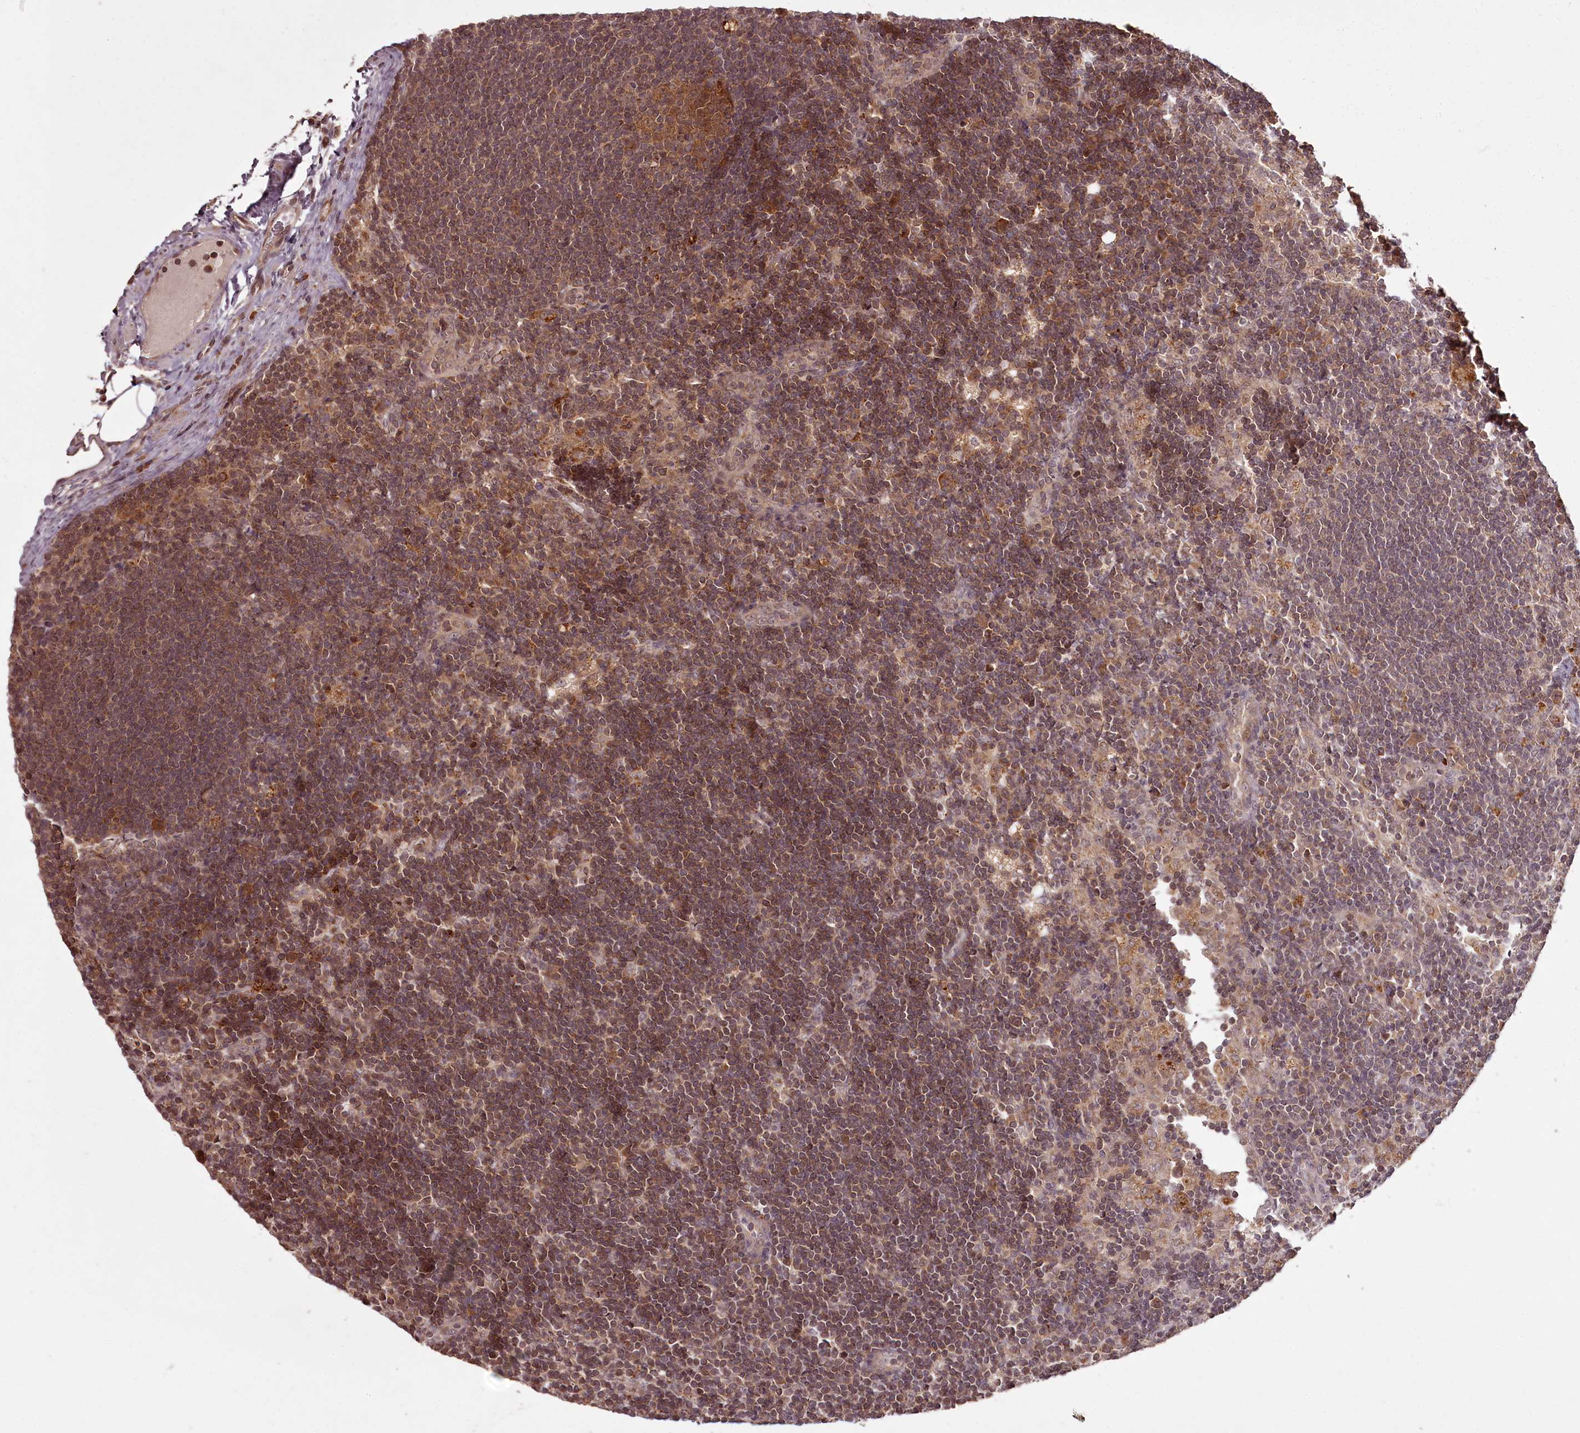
{"staining": {"intensity": "moderate", "quantity": ">75%", "location": "cytoplasmic/membranous"}, "tissue": "lymph node", "cell_type": "Germinal center cells", "image_type": "normal", "snomed": [{"axis": "morphology", "description": "Normal tissue, NOS"}, {"axis": "topography", "description": "Lymph node"}], "caption": "Germinal center cells show moderate cytoplasmic/membranous expression in approximately >75% of cells in benign lymph node. The staining is performed using DAB brown chromogen to label protein expression. The nuclei are counter-stained blue using hematoxylin.", "gene": "PCBP2", "patient": {"sex": "male", "age": 24}}